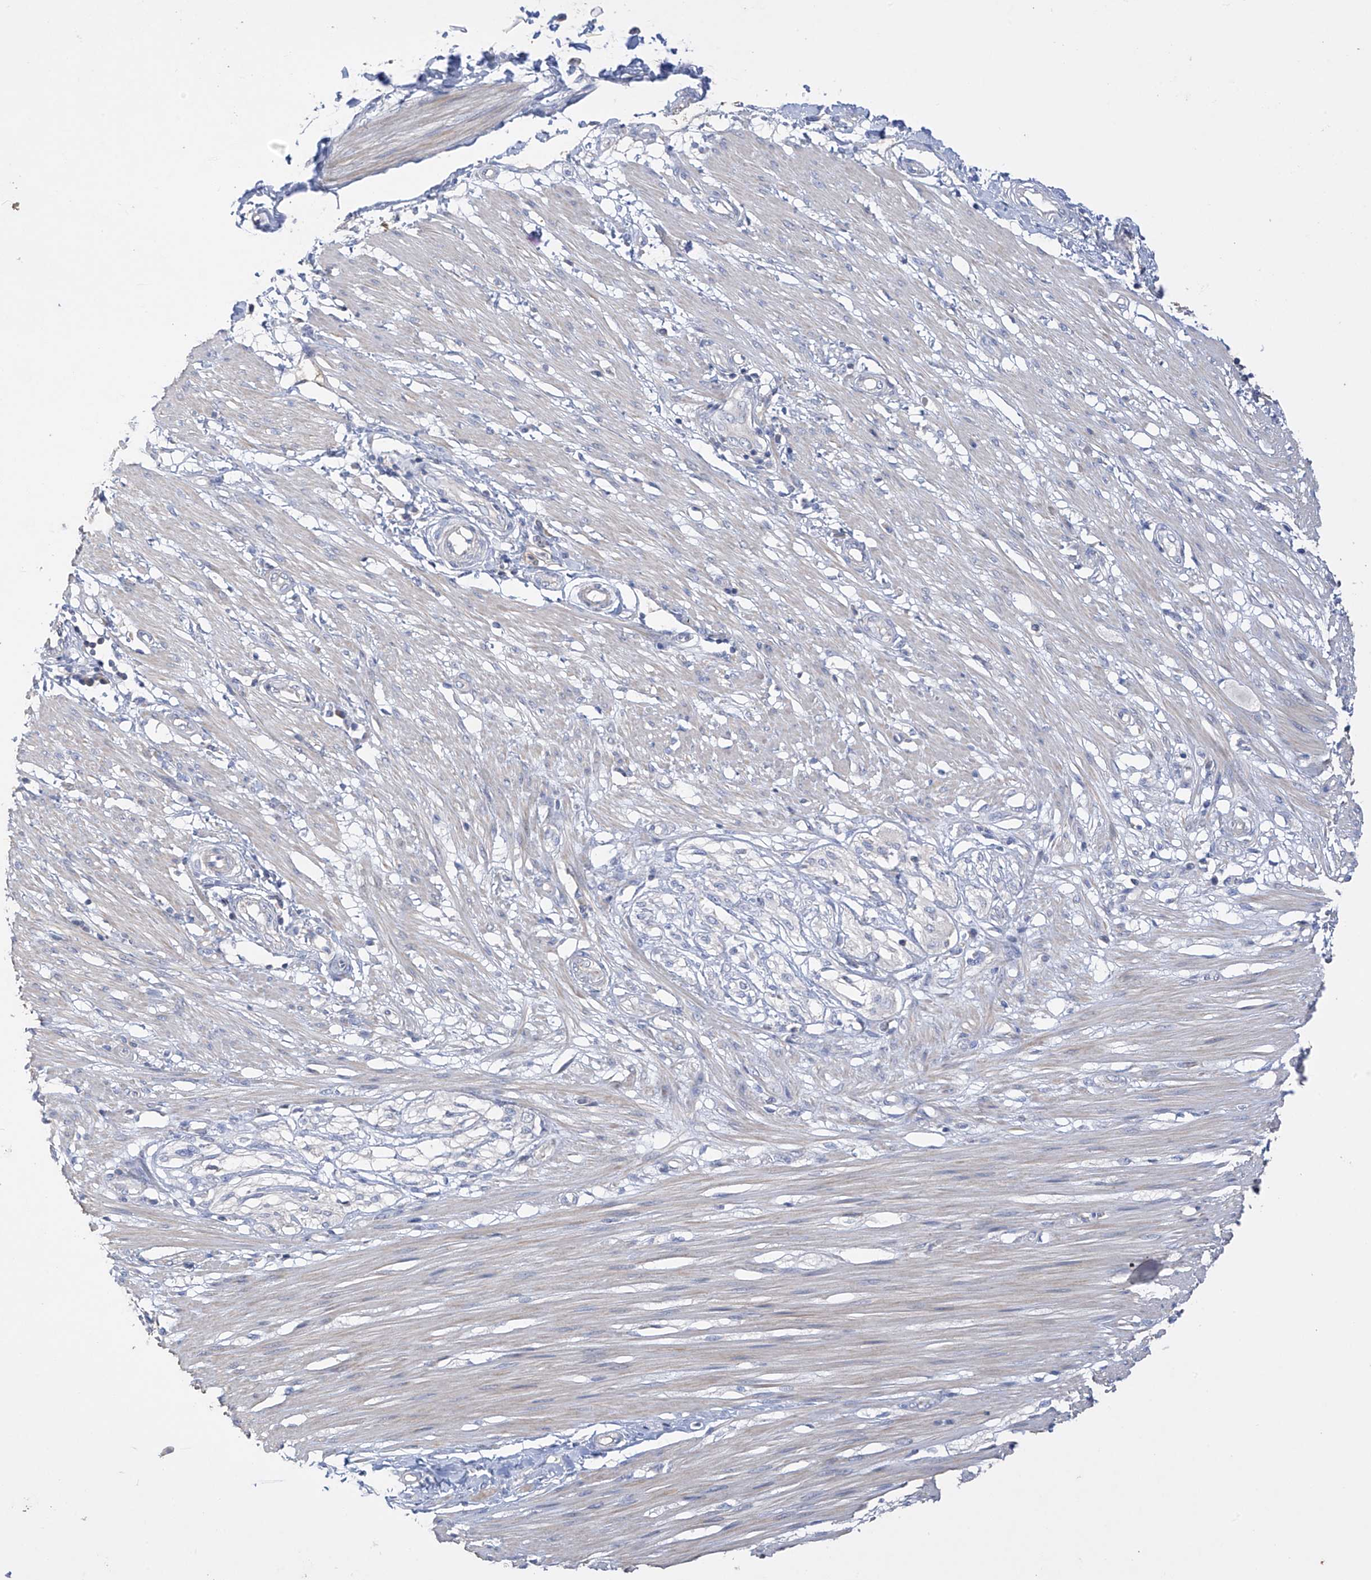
{"staining": {"intensity": "weak", "quantity": "25%-75%", "location": "cytoplasmic/membranous"}, "tissue": "smooth muscle", "cell_type": "Smooth muscle cells", "image_type": "normal", "snomed": [{"axis": "morphology", "description": "Normal tissue, NOS"}, {"axis": "morphology", "description": "Adenocarcinoma, NOS"}, {"axis": "topography", "description": "Colon"}, {"axis": "topography", "description": "Peripheral nerve tissue"}], "caption": "Protein staining displays weak cytoplasmic/membranous staining in approximately 25%-75% of smooth muscle cells in unremarkable smooth muscle.", "gene": "PRSS12", "patient": {"sex": "male", "age": 14}}